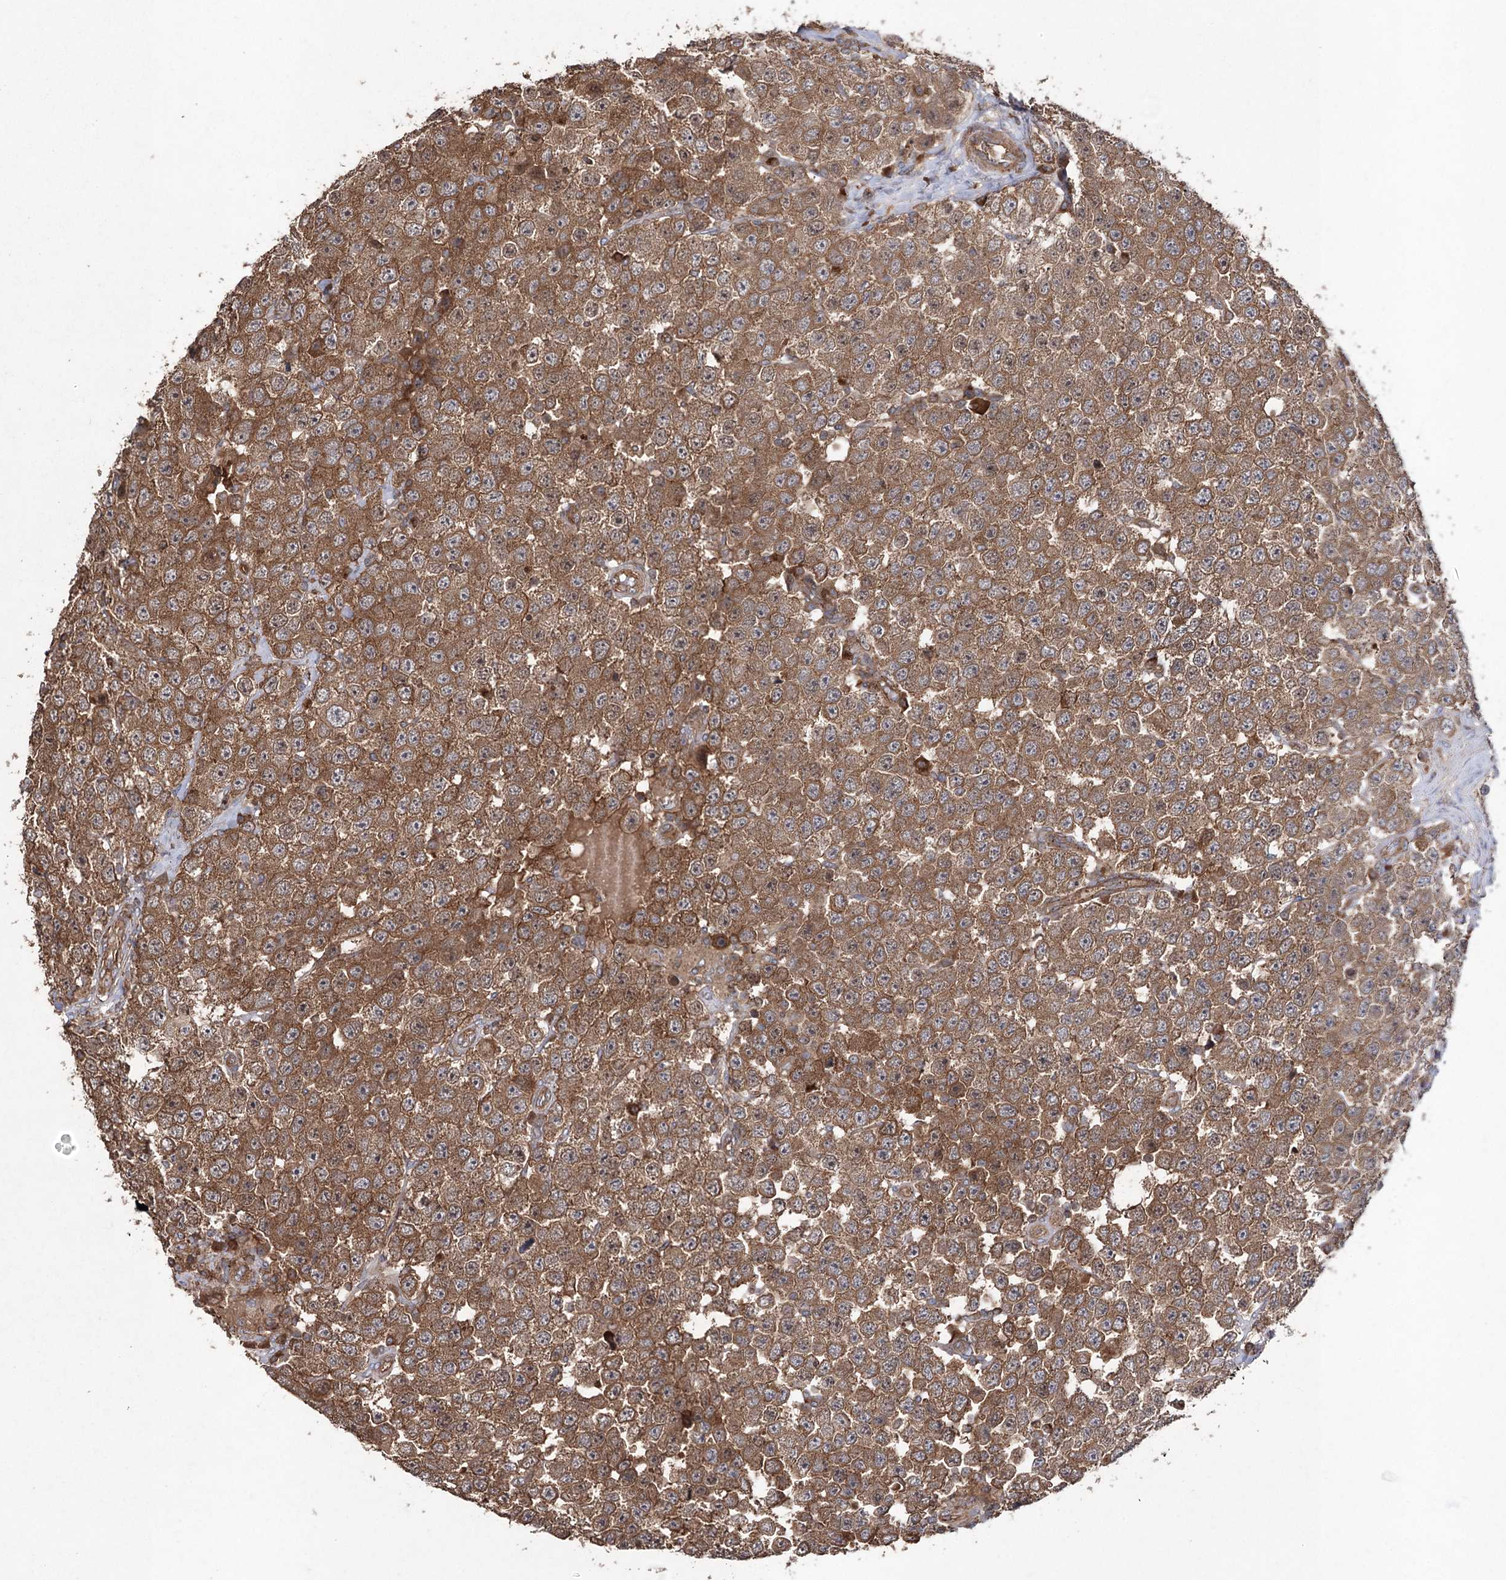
{"staining": {"intensity": "moderate", "quantity": ">75%", "location": "cytoplasmic/membranous"}, "tissue": "testis cancer", "cell_type": "Tumor cells", "image_type": "cancer", "snomed": [{"axis": "morphology", "description": "Seminoma, NOS"}, {"axis": "topography", "description": "Testis"}], "caption": "Immunohistochemistry micrograph of neoplastic tissue: human seminoma (testis) stained using IHC displays medium levels of moderate protein expression localized specifically in the cytoplasmic/membranous of tumor cells, appearing as a cytoplasmic/membranous brown color.", "gene": "LARS2", "patient": {"sex": "male", "age": 28}}